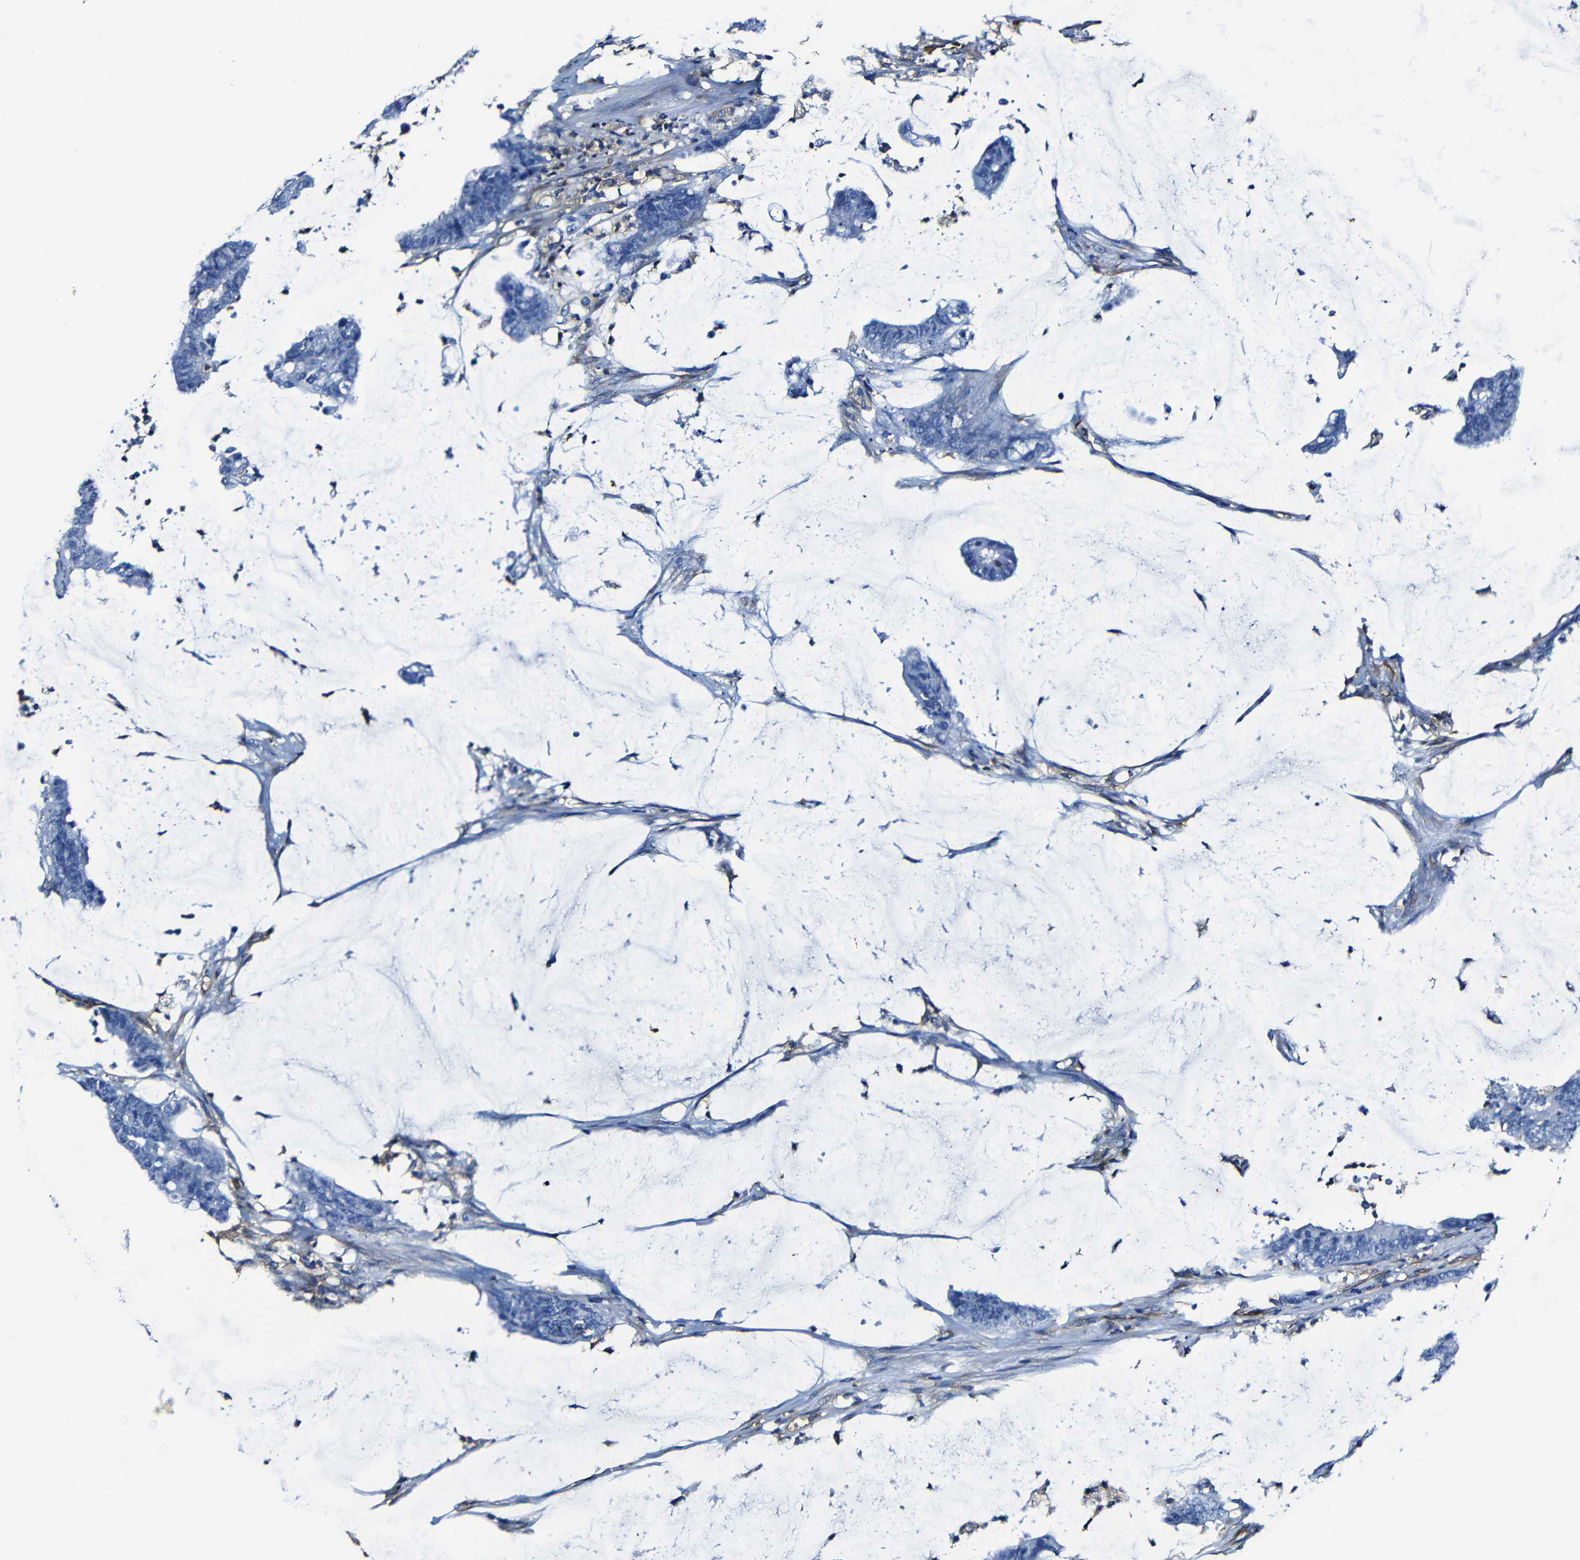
{"staining": {"intensity": "negative", "quantity": "none", "location": "none"}, "tissue": "colorectal cancer", "cell_type": "Tumor cells", "image_type": "cancer", "snomed": [{"axis": "morphology", "description": "Adenocarcinoma, NOS"}, {"axis": "topography", "description": "Rectum"}], "caption": "The image shows no staining of tumor cells in colorectal cancer (adenocarcinoma).", "gene": "MSN", "patient": {"sex": "female", "age": 66}}